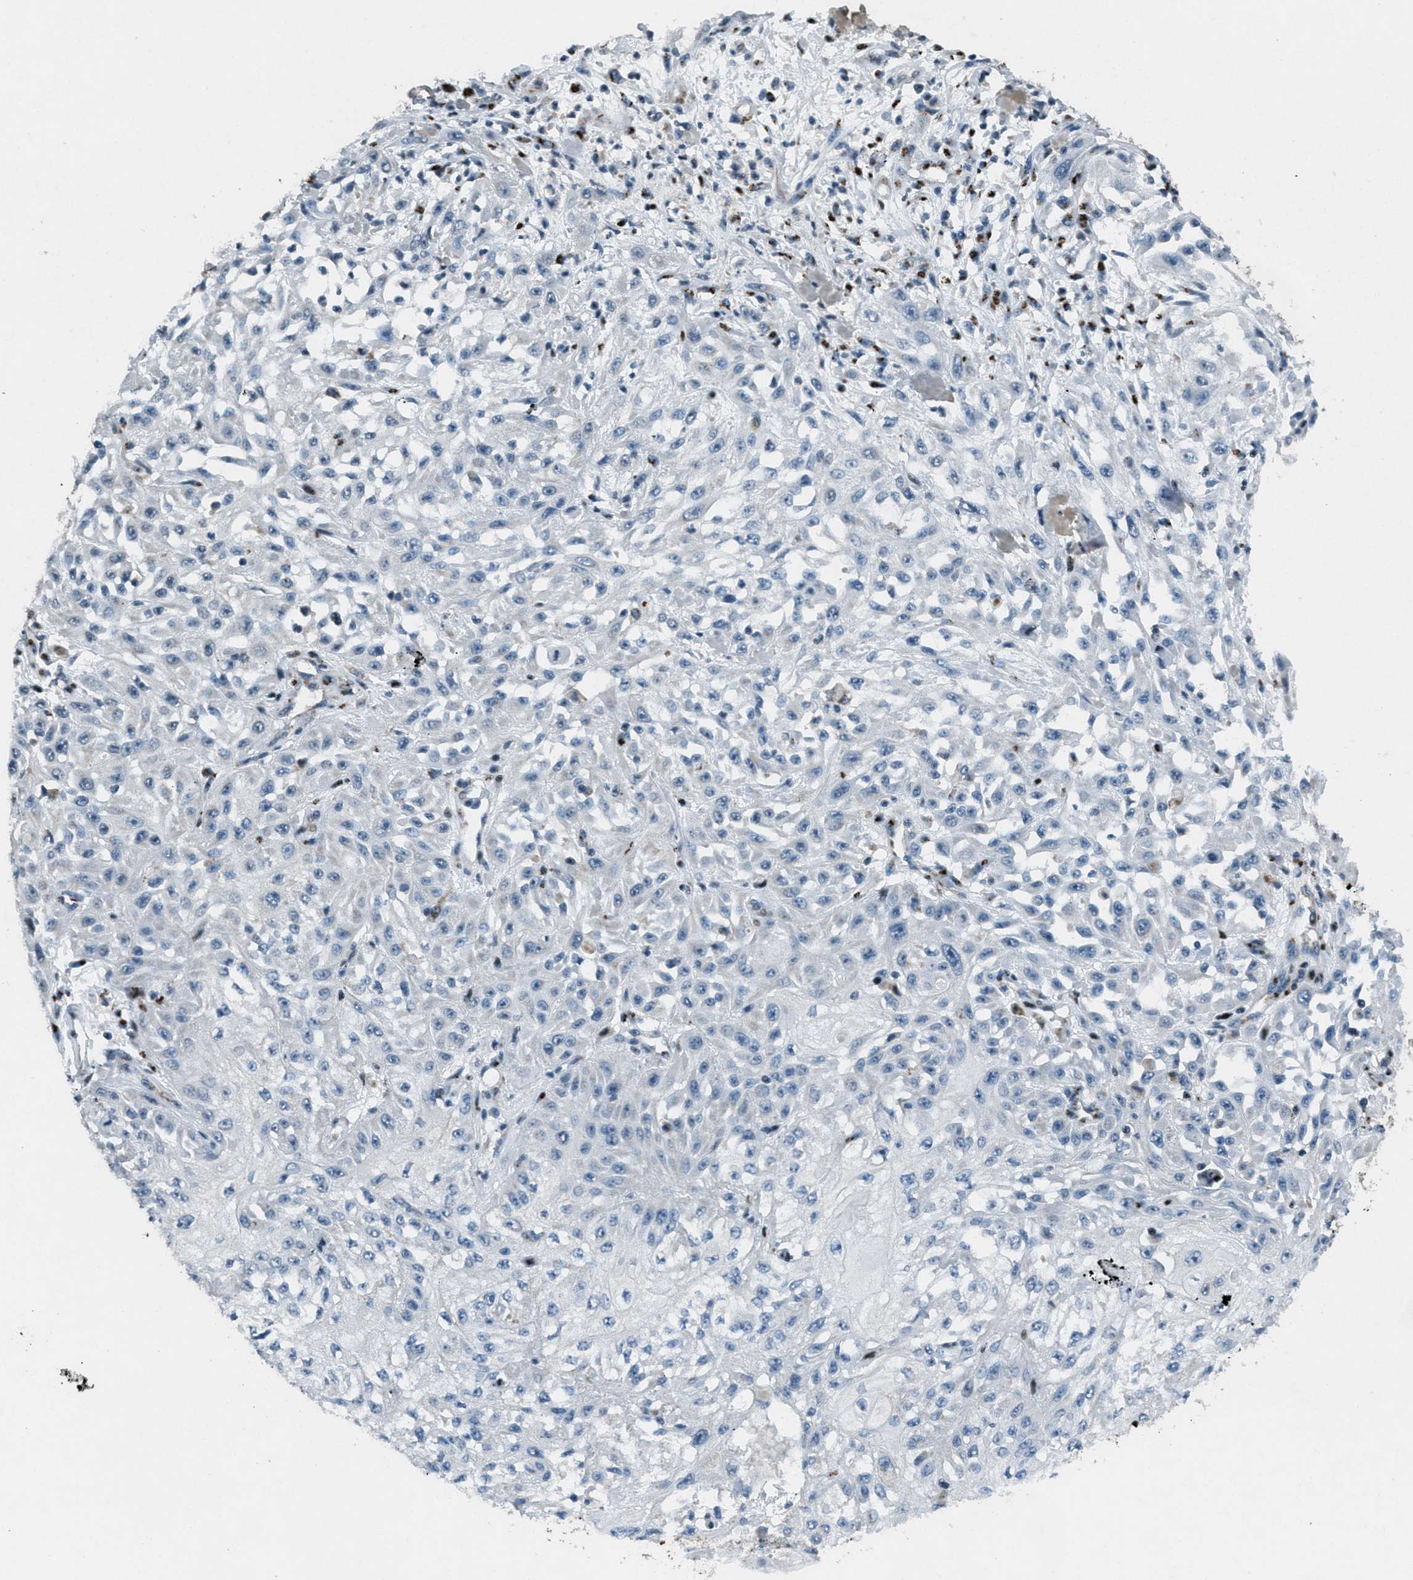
{"staining": {"intensity": "negative", "quantity": "none", "location": "none"}, "tissue": "skin cancer", "cell_type": "Tumor cells", "image_type": "cancer", "snomed": [{"axis": "morphology", "description": "Squamous cell carcinoma, NOS"}, {"axis": "morphology", "description": "Squamous cell carcinoma, metastatic, NOS"}, {"axis": "topography", "description": "Skin"}, {"axis": "topography", "description": "Lymph node"}], "caption": "This micrograph is of metastatic squamous cell carcinoma (skin) stained with immunohistochemistry (IHC) to label a protein in brown with the nuclei are counter-stained blue. There is no staining in tumor cells.", "gene": "GPC6", "patient": {"sex": "male", "age": 75}}